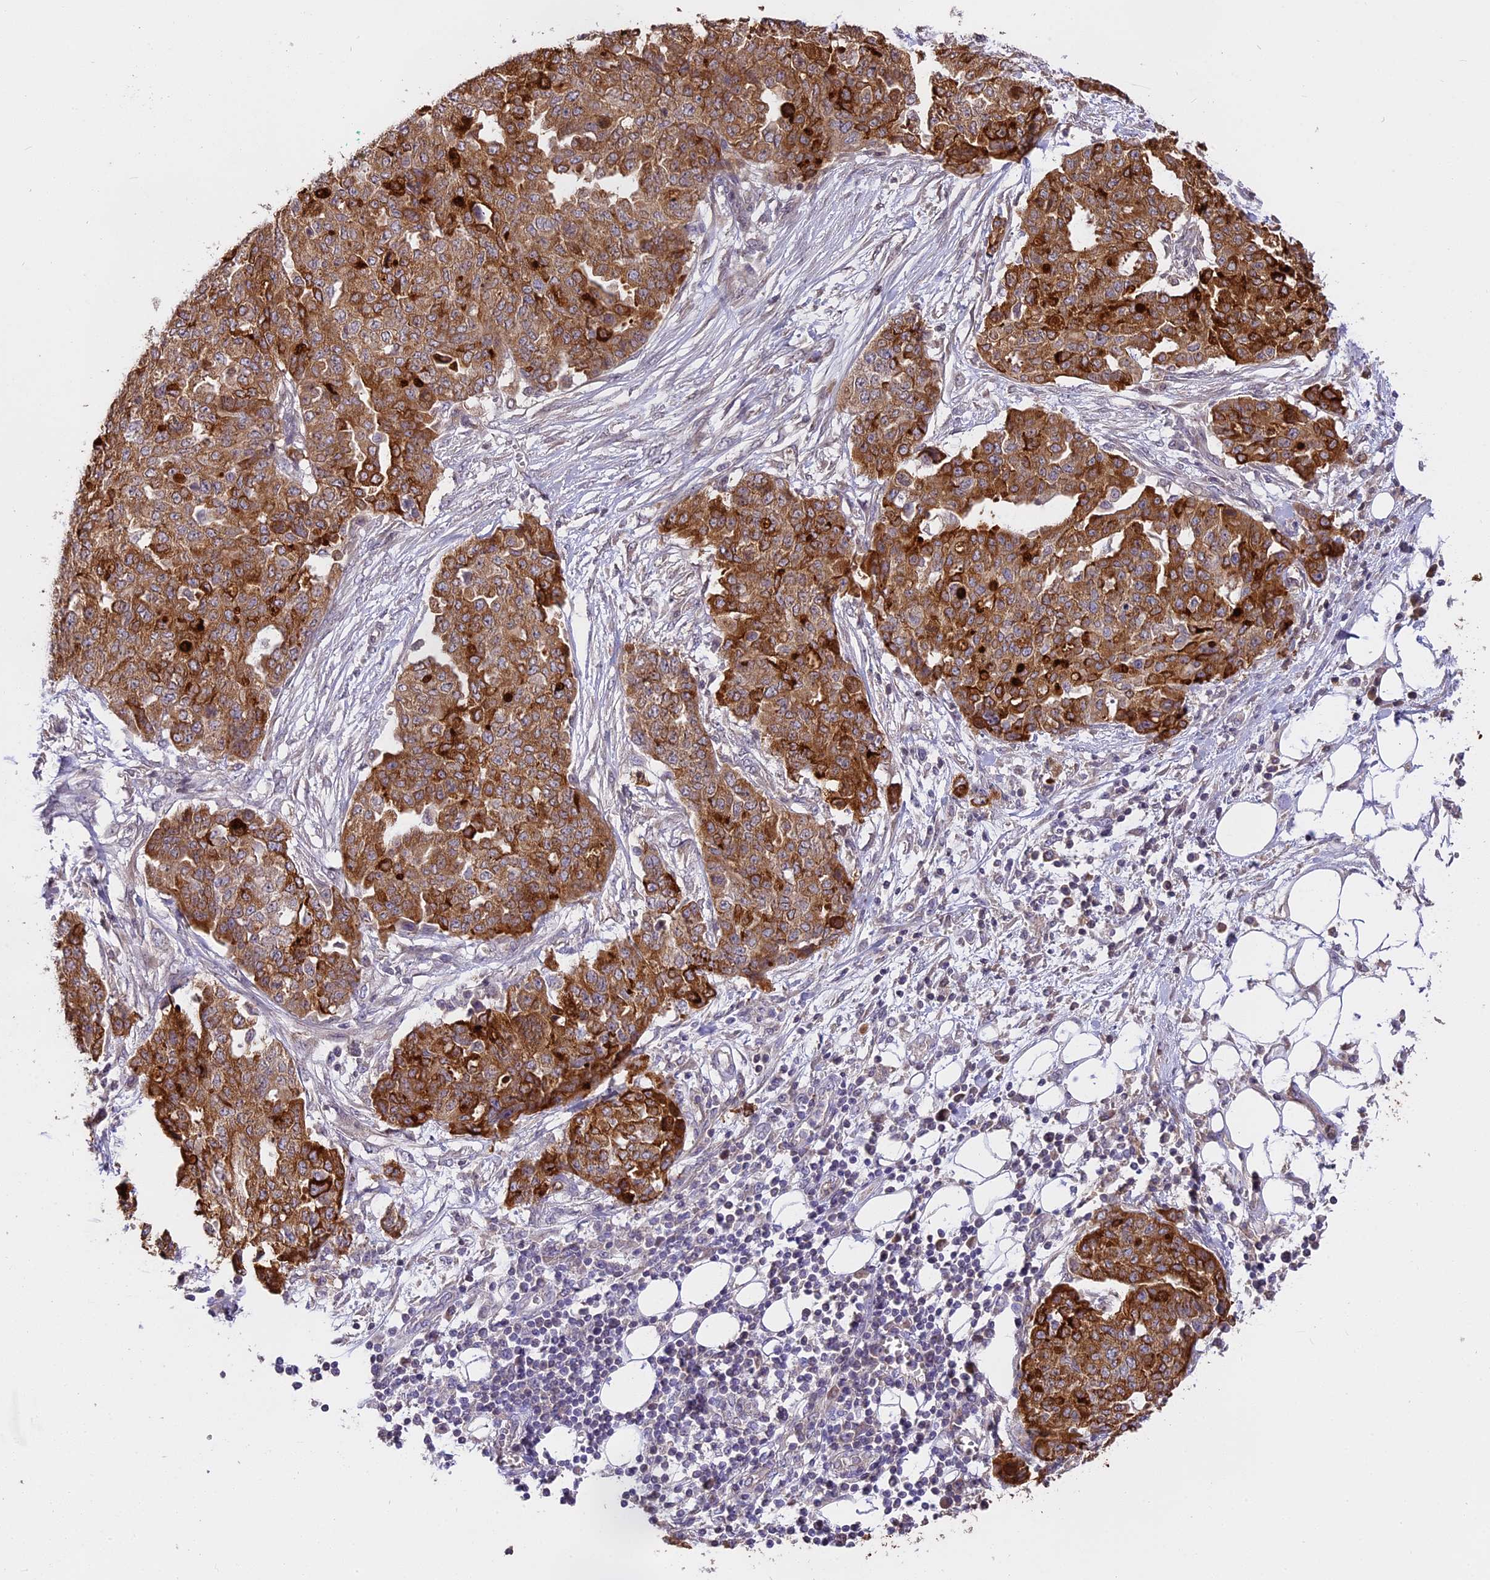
{"staining": {"intensity": "strong", "quantity": ">75%", "location": "cytoplasmic/membranous"}, "tissue": "ovarian cancer", "cell_type": "Tumor cells", "image_type": "cancer", "snomed": [{"axis": "morphology", "description": "Cystadenocarcinoma, serous, NOS"}, {"axis": "topography", "description": "Soft tissue"}, {"axis": "topography", "description": "Ovary"}], "caption": "Immunohistochemistry (DAB) staining of human ovarian cancer demonstrates strong cytoplasmic/membranous protein staining in about >75% of tumor cells.", "gene": "WFDC2", "patient": {"sex": "female", "age": 57}}